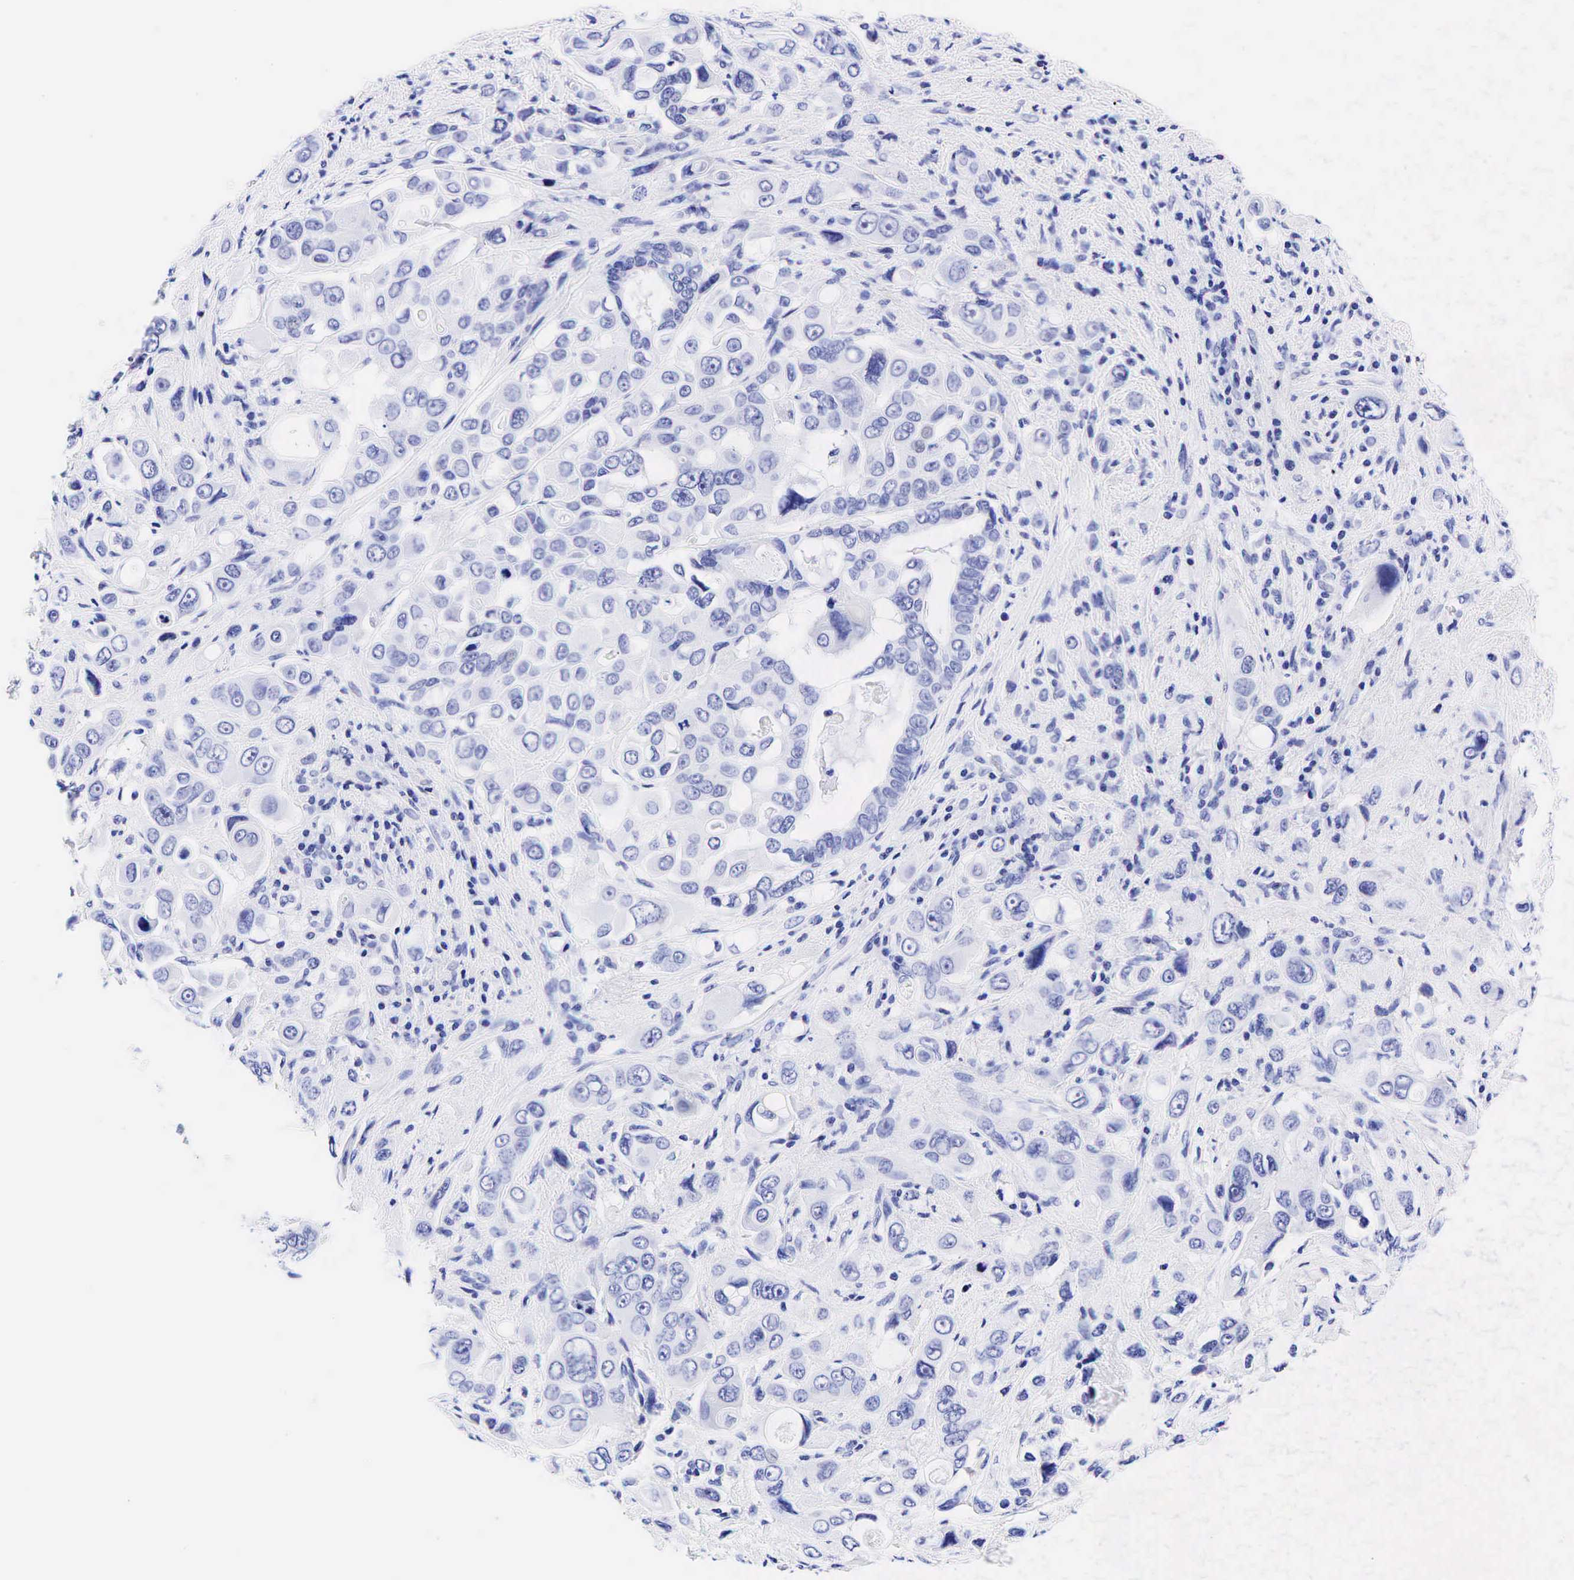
{"staining": {"intensity": "negative", "quantity": "none", "location": "none"}, "tissue": "liver cancer", "cell_type": "Tumor cells", "image_type": "cancer", "snomed": [{"axis": "morphology", "description": "Cholangiocarcinoma"}, {"axis": "topography", "description": "Liver"}], "caption": "DAB immunohistochemical staining of human liver cancer (cholangiocarcinoma) reveals no significant staining in tumor cells. The staining was performed using DAB (3,3'-diaminobenzidine) to visualize the protein expression in brown, while the nuclei were stained in blue with hematoxylin (Magnification: 20x).", "gene": "ESR1", "patient": {"sex": "female", "age": 79}}